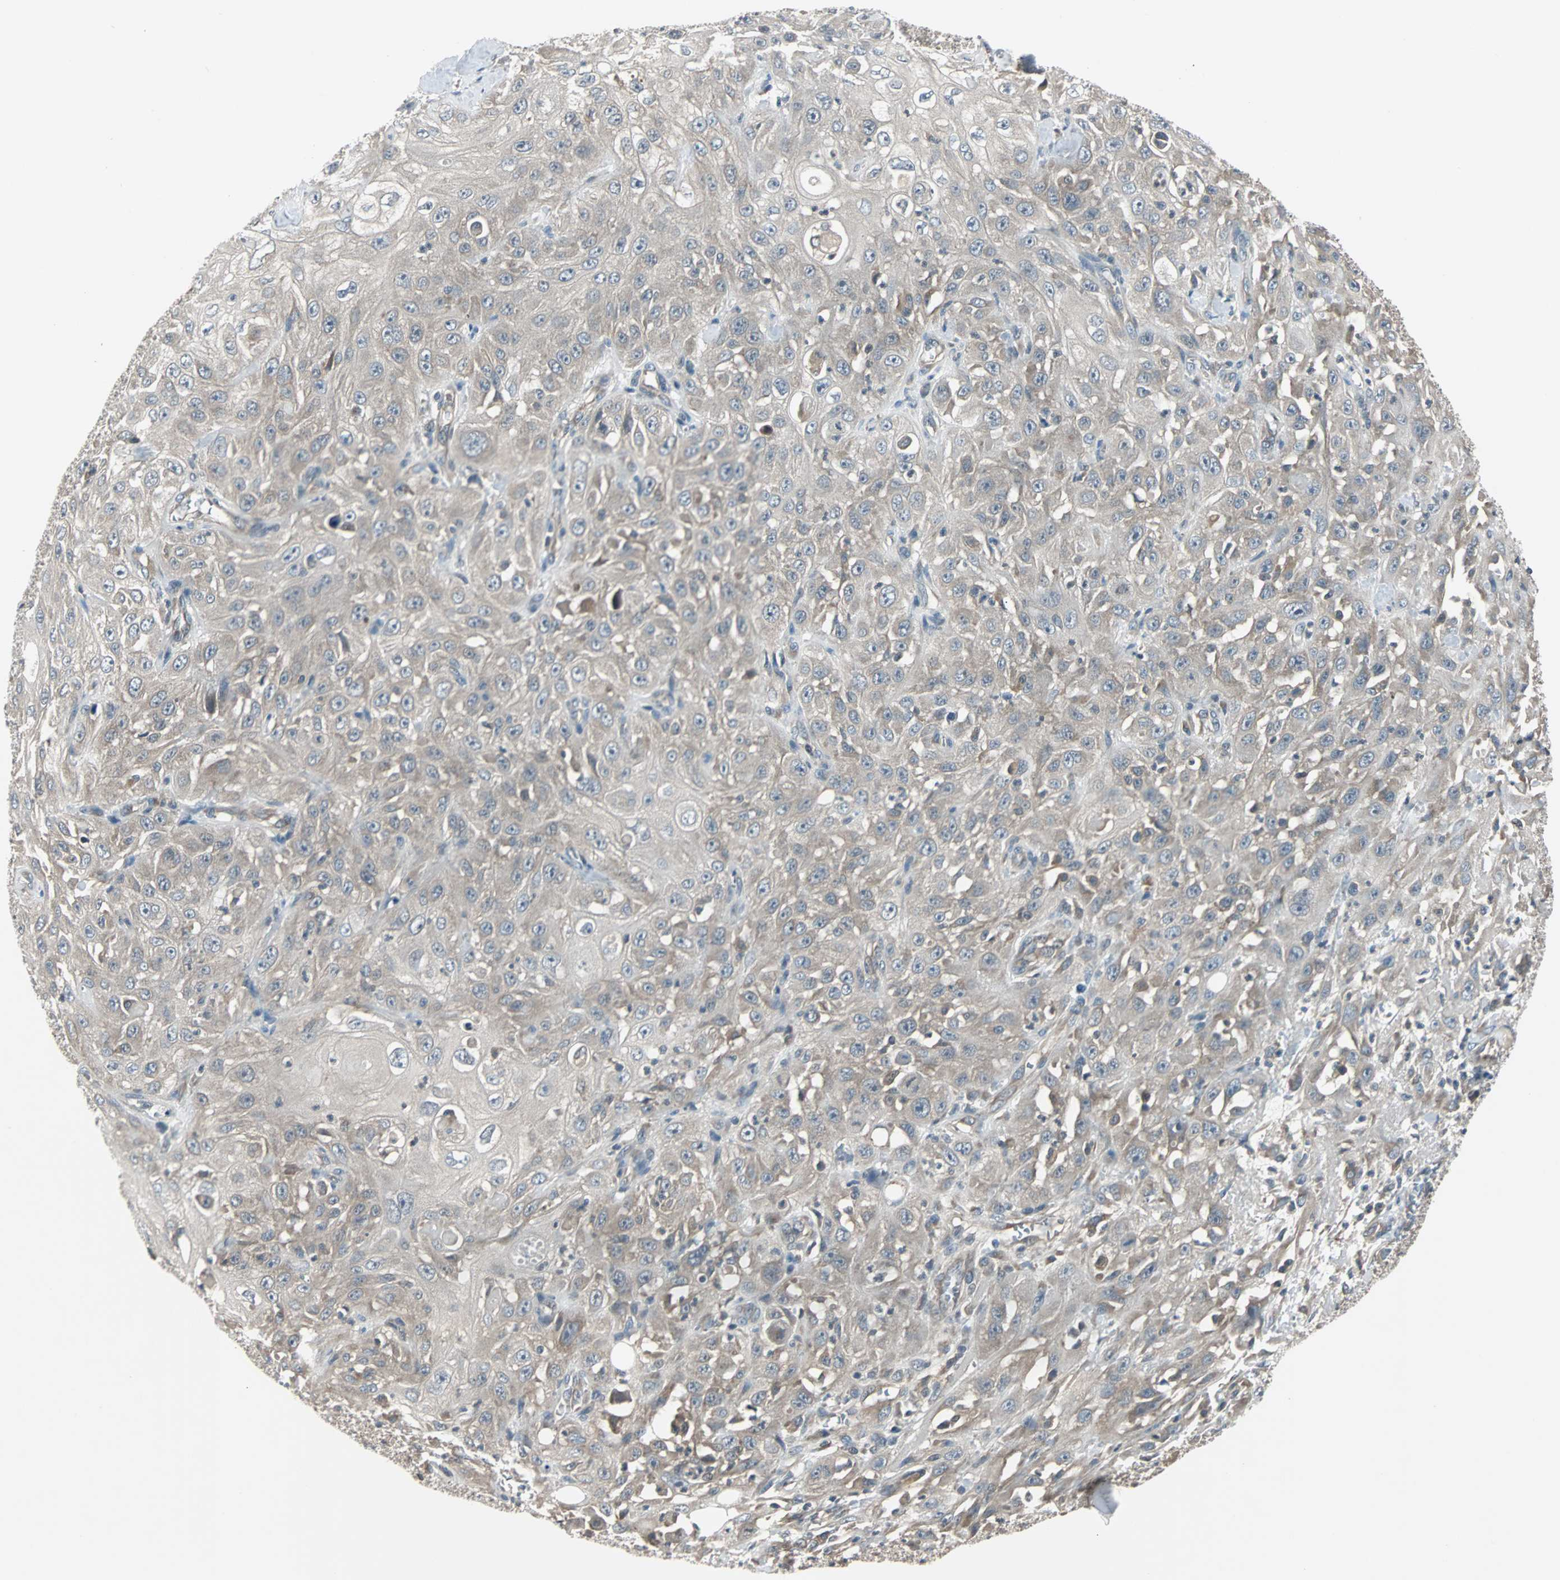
{"staining": {"intensity": "moderate", "quantity": ">75%", "location": "cytoplasmic/membranous"}, "tissue": "skin cancer", "cell_type": "Tumor cells", "image_type": "cancer", "snomed": [{"axis": "morphology", "description": "Squamous cell carcinoma, NOS"}, {"axis": "morphology", "description": "Squamous cell carcinoma, metastatic, NOS"}, {"axis": "topography", "description": "Skin"}, {"axis": "topography", "description": "Lymph node"}], "caption": "Squamous cell carcinoma (skin) stained with a brown dye displays moderate cytoplasmic/membranous positive positivity in about >75% of tumor cells.", "gene": "ARF1", "patient": {"sex": "male", "age": 75}}